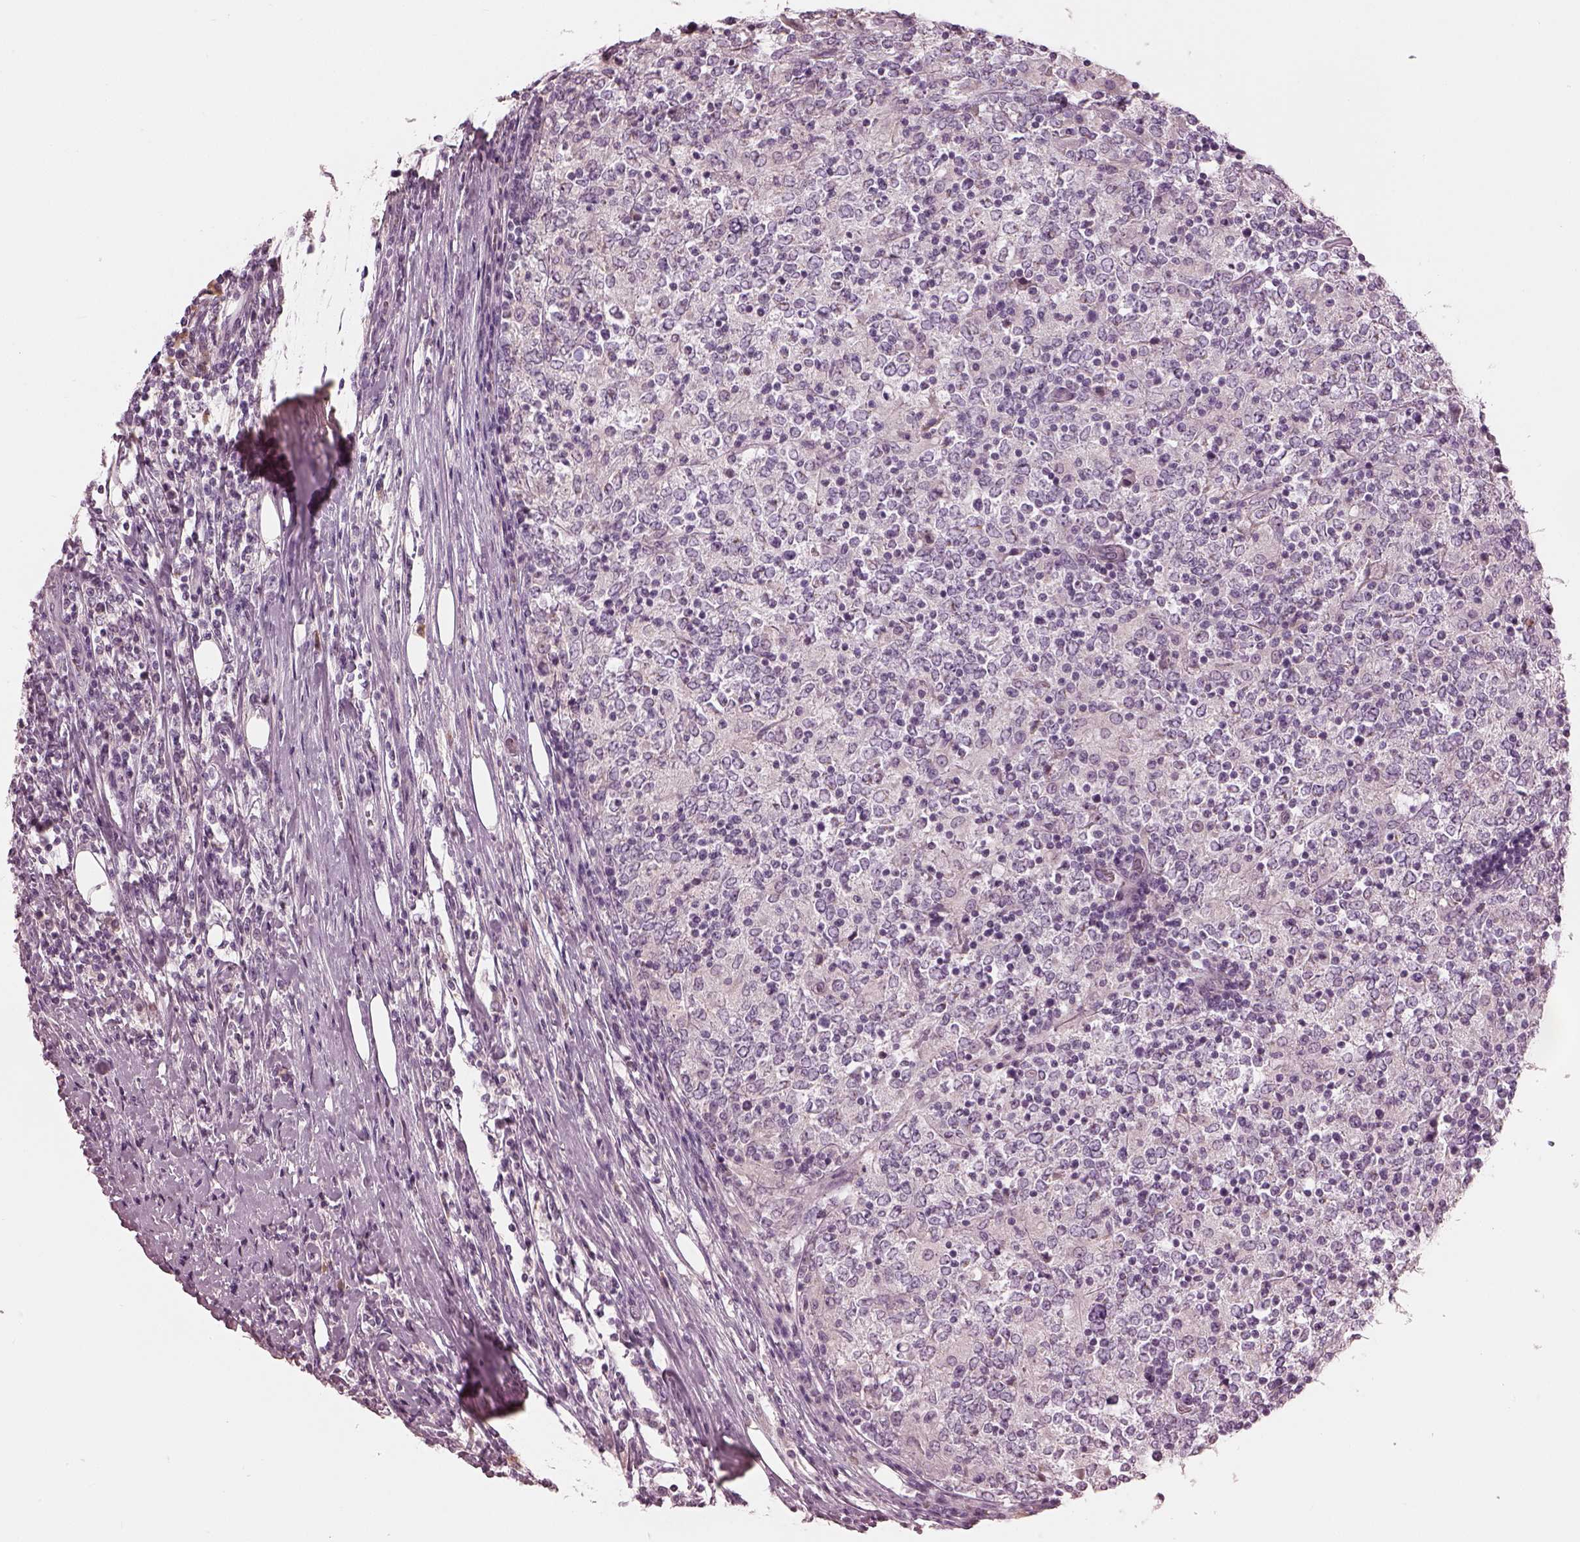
{"staining": {"intensity": "negative", "quantity": "none", "location": "none"}, "tissue": "lymphoma", "cell_type": "Tumor cells", "image_type": "cancer", "snomed": [{"axis": "morphology", "description": "Malignant lymphoma, non-Hodgkin's type, High grade"}, {"axis": "topography", "description": "Lymph node"}], "caption": "There is no significant positivity in tumor cells of high-grade malignant lymphoma, non-Hodgkin's type. (Immunohistochemistry (ihc), brightfield microscopy, high magnification).", "gene": "MIA", "patient": {"sex": "female", "age": 84}}